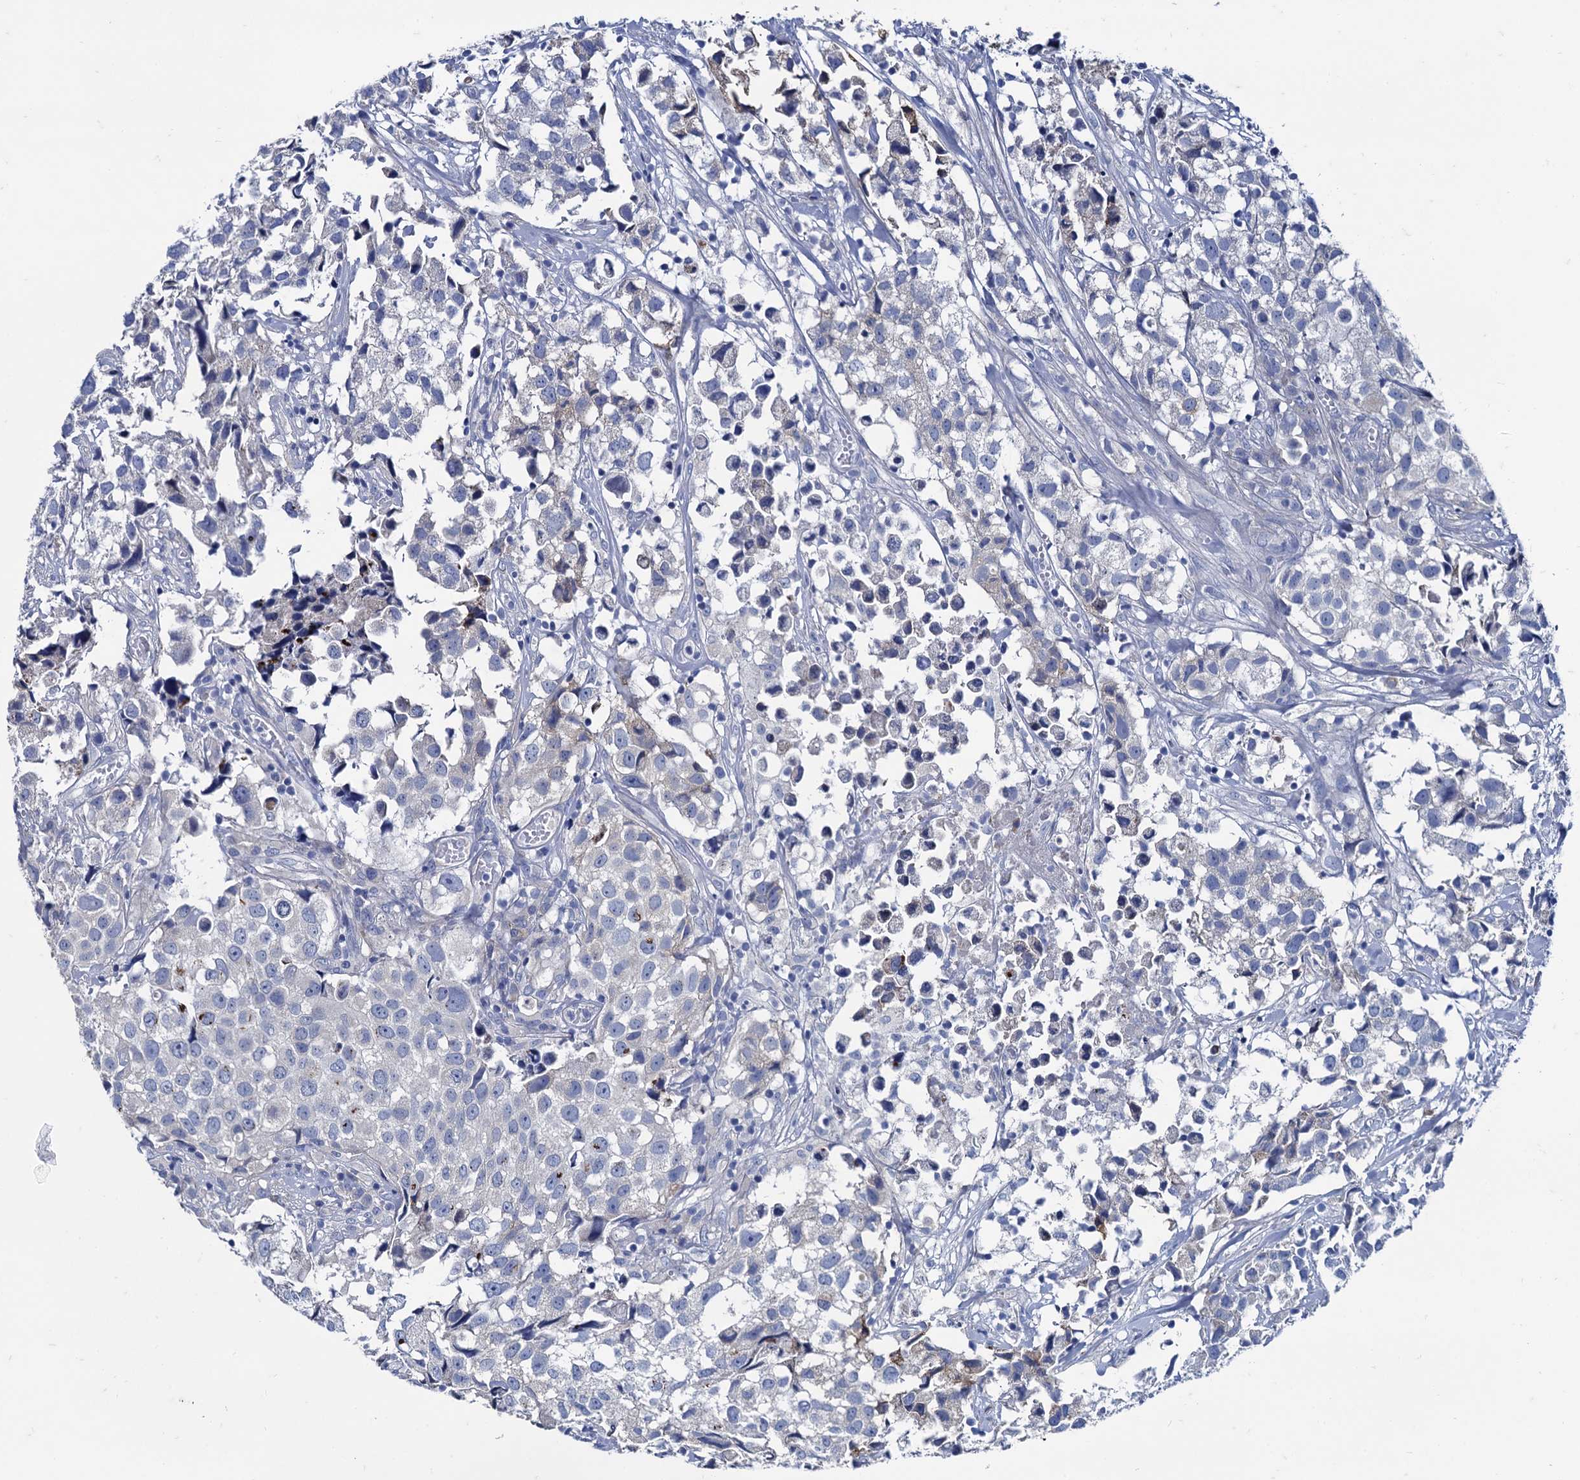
{"staining": {"intensity": "negative", "quantity": "none", "location": "none"}, "tissue": "urothelial cancer", "cell_type": "Tumor cells", "image_type": "cancer", "snomed": [{"axis": "morphology", "description": "Urothelial carcinoma, High grade"}, {"axis": "topography", "description": "Urinary bladder"}], "caption": "Protein analysis of high-grade urothelial carcinoma reveals no significant staining in tumor cells. (Stains: DAB (3,3'-diaminobenzidine) immunohistochemistry (IHC) with hematoxylin counter stain, Microscopy: brightfield microscopy at high magnification).", "gene": "FOXR2", "patient": {"sex": "female", "age": 75}}